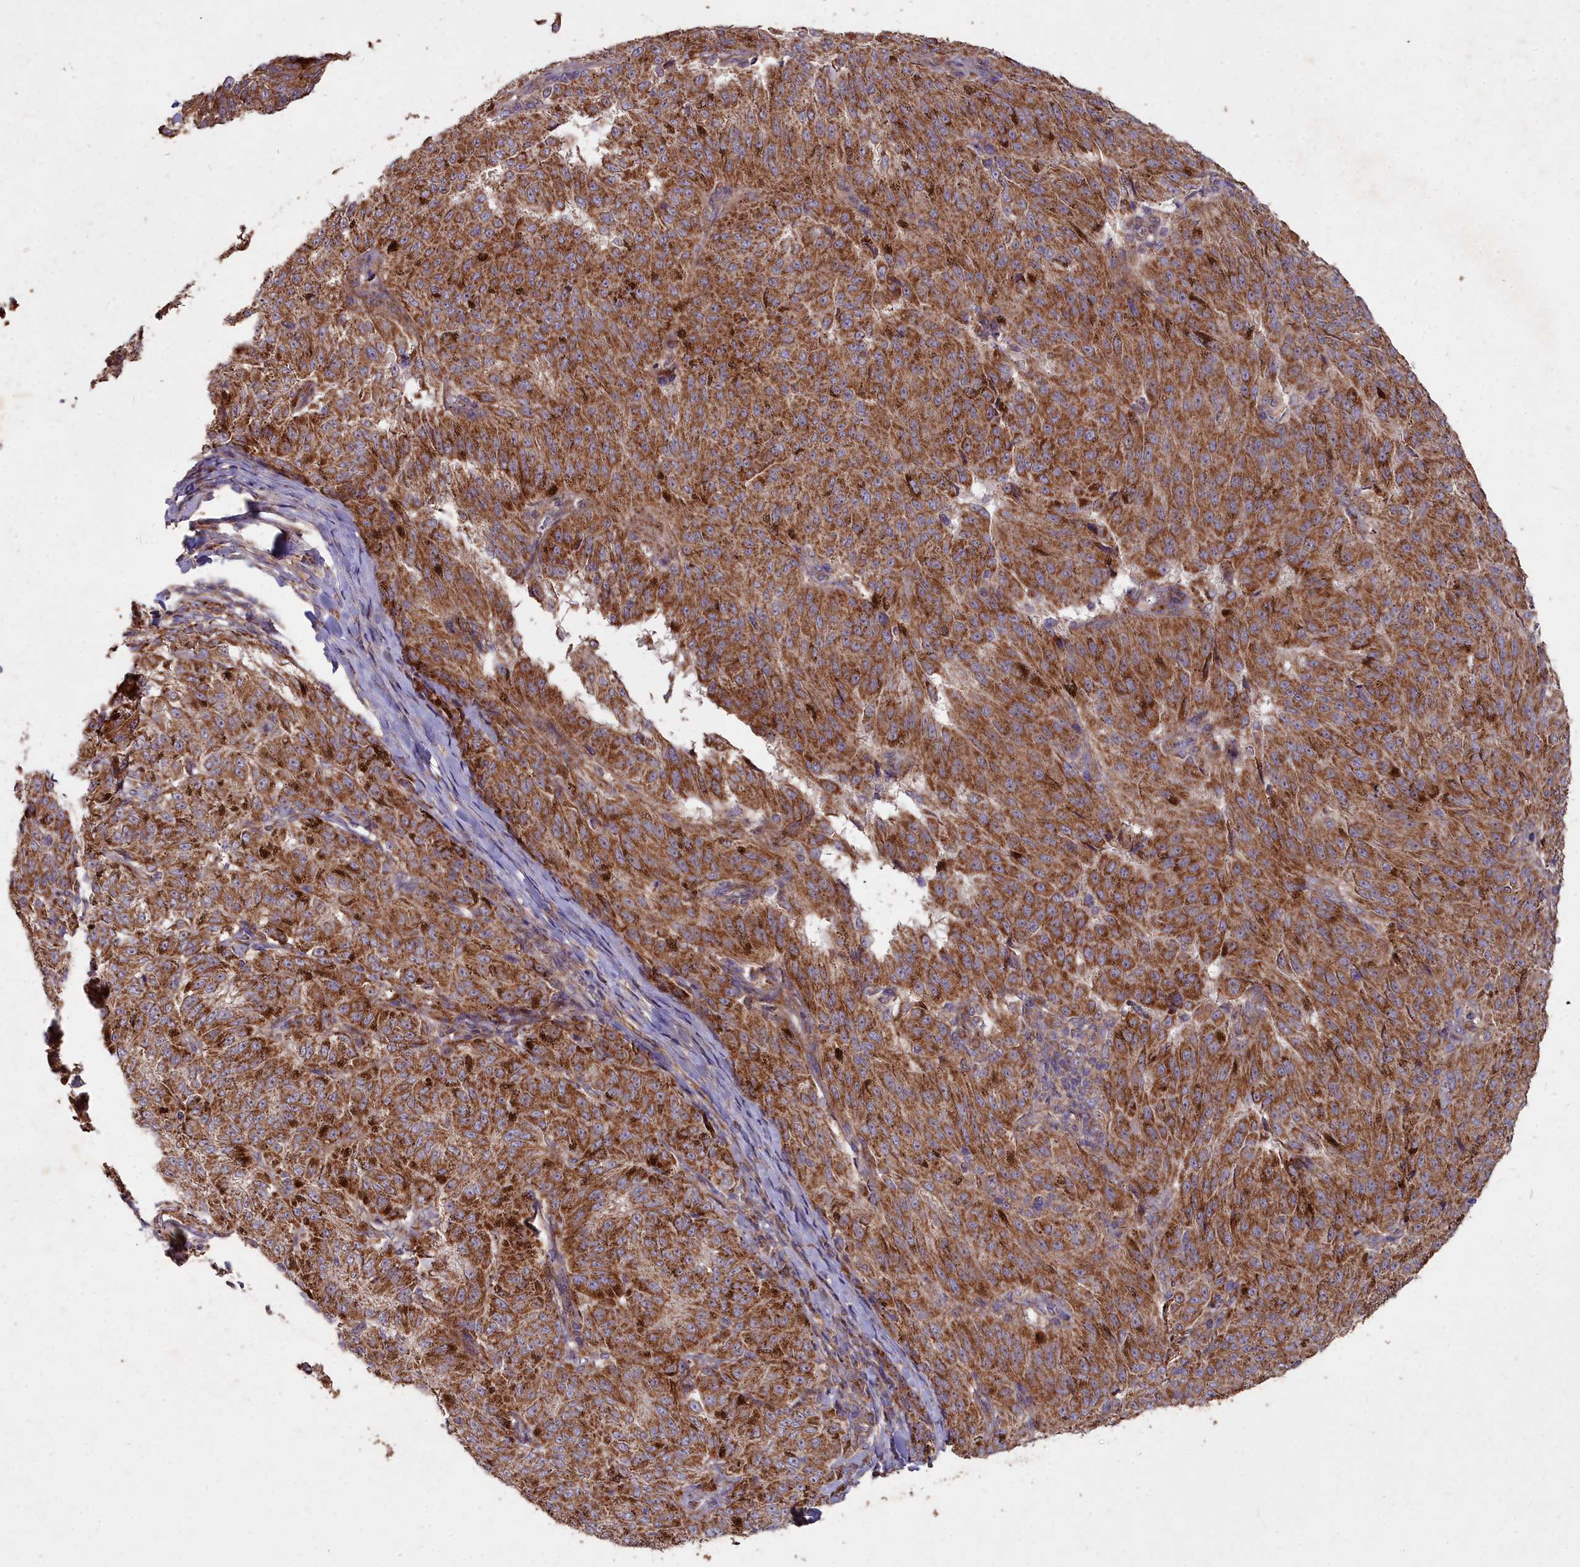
{"staining": {"intensity": "strong", "quantity": ">75%", "location": "cytoplasmic/membranous"}, "tissue": "melanoma", "cell_type": "Tumor cells", "image_type": "cancer", "snomed": [{"axis": "morphology", "description": "Malignant melanoma, NOS"}, {"axis": "topography", "description": "Skin"}], "caption": "Melanoma stained for a protein (brown) displays strong cytoplasmic/membranous positive staining in approximately >75% of tumor cells.", "gene": "COX11", "patient": {"sex": "female", "age": 72}}